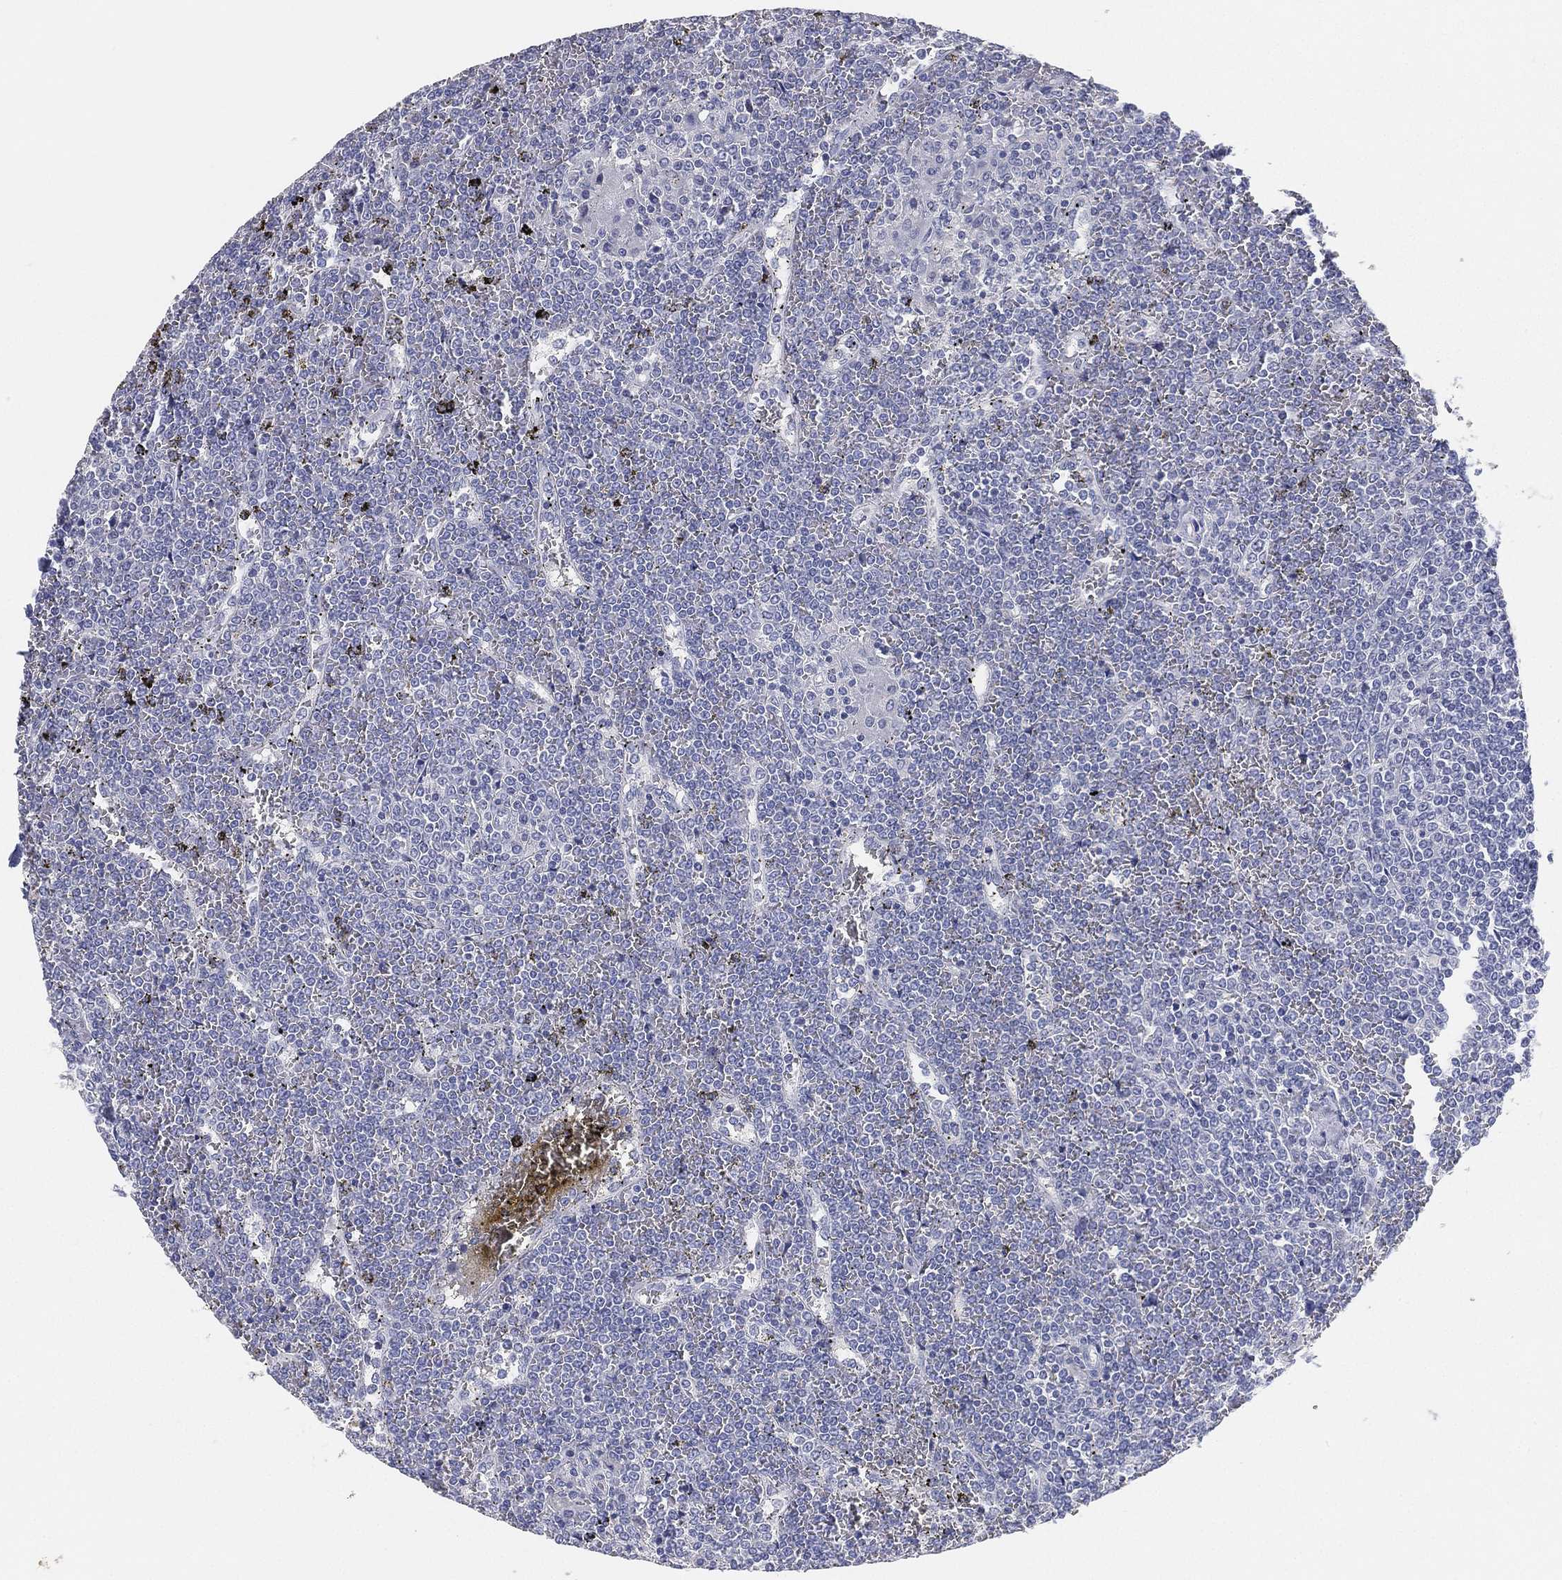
{"staining": {"intensity": "negative", "quantity": "none", "location": "none"}, "tissue": "lymphoma", "cell_type": "Tumor cells", "image_type": "cancer", "snomed": [{"axis": "morphology", "description": "Malignant lymphoma, non-Hodgkin's type, Low grade"}, {"axis": "topography", "description": "Spleen"}], "caption": "The IHC image has no significant expression in tumor cells of low-grade malignant lymphoma, non-Hodgkin's type tissue.", "gene": "FAM187B", "patient": {"sex": "female", "age": 19}}